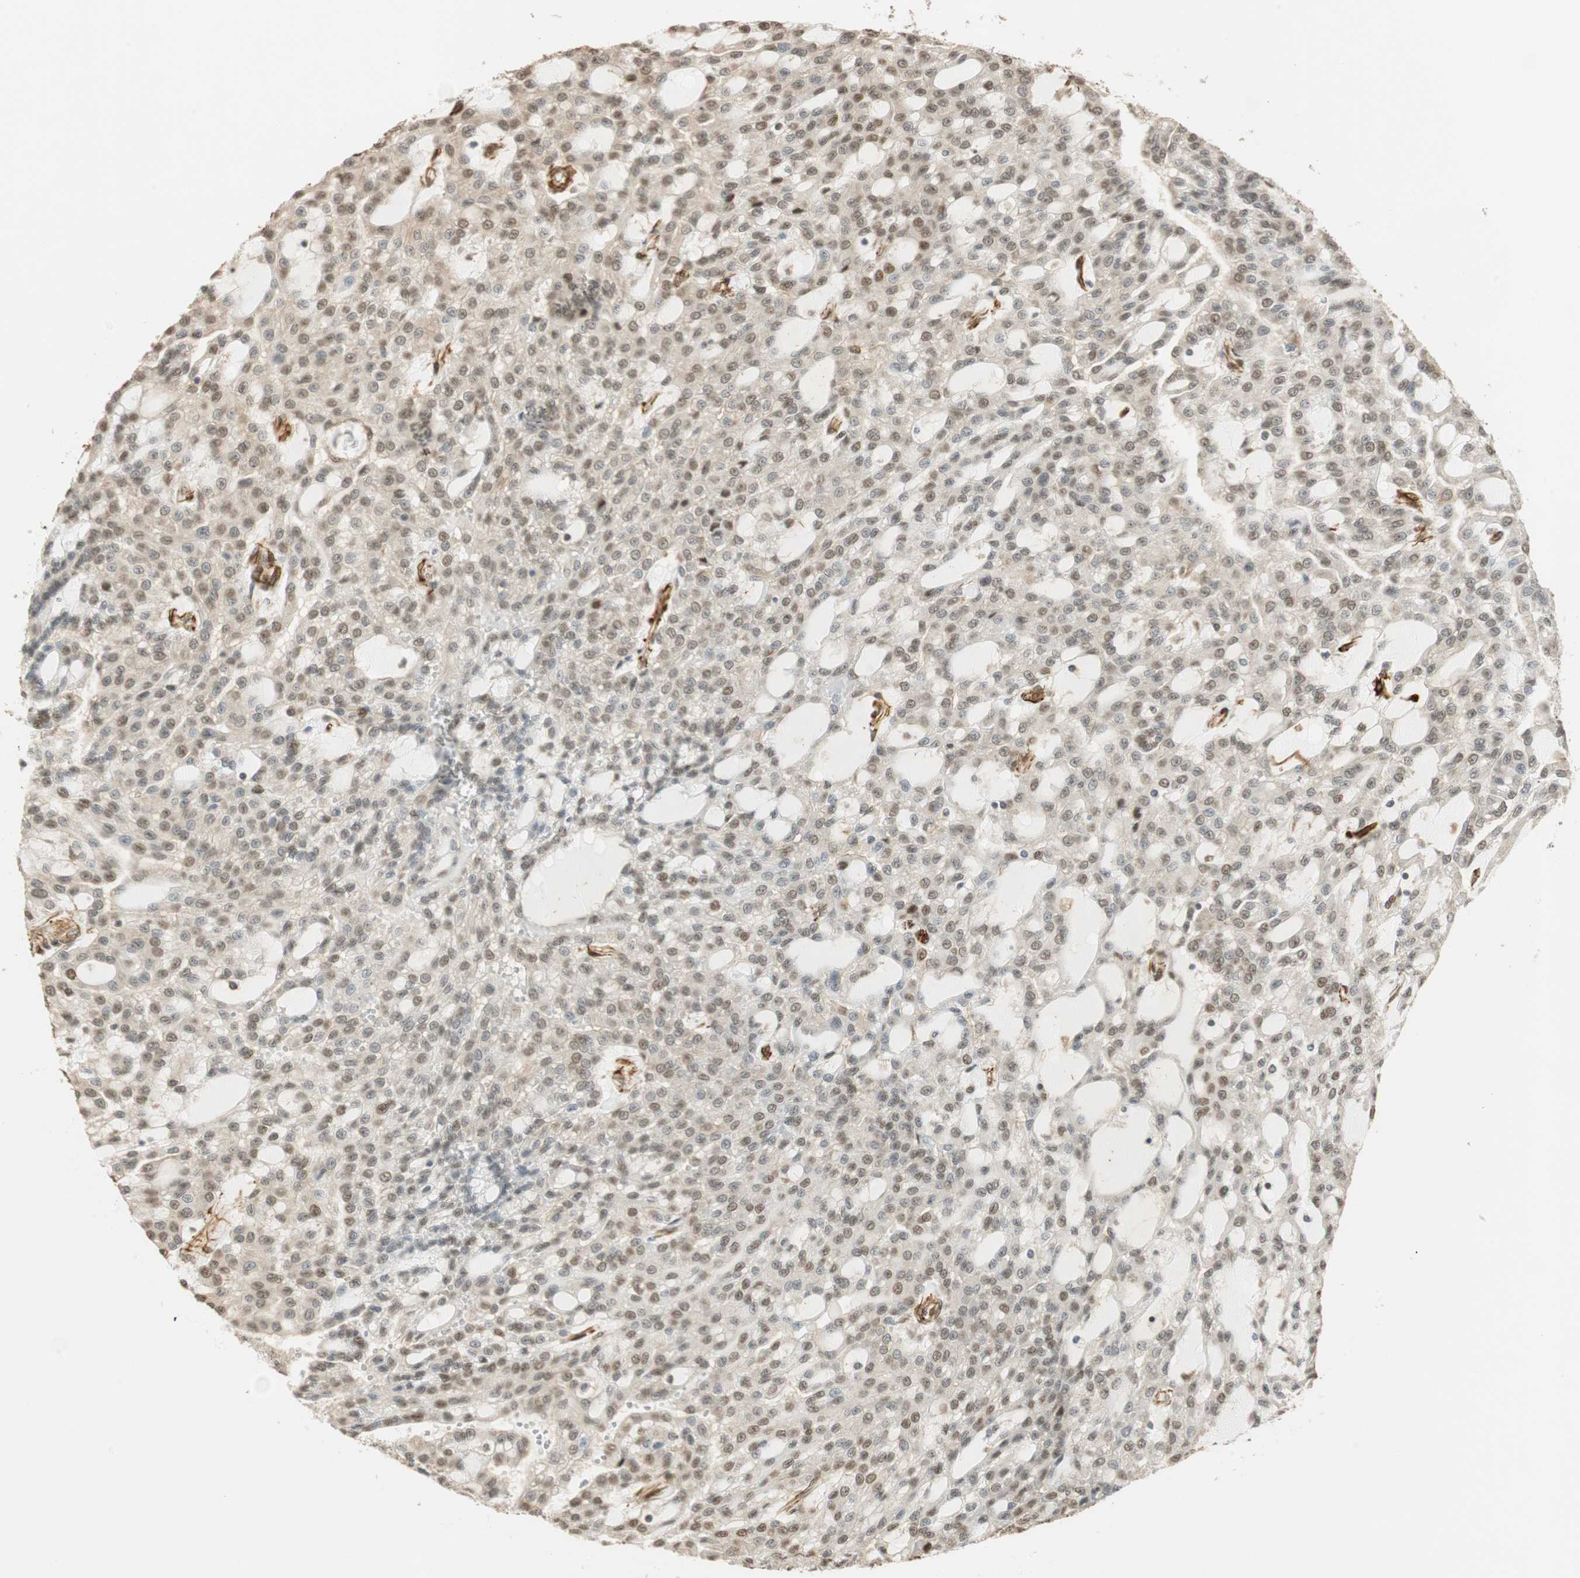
{"staining": {"intensity": "weak", "quantity": "25%-75%", "location": "cytoplasmic/membranous,nuclear"}, "tissue": "renal cancer", "cell_type": "Tumor cells", "image_type": "cancer", "snomed": [{"axis": "morphology", "description": "Adenocarcinoma, NOS"}, {"axis": "topography", "description": "Kidney"}], "caption": "A high-resolution histopathology image shows immunohistochemistry staining of renal cancer (adenocarcinoma), which displays weak cytoplasmic/membranous and nuclear positivity in about 25%-75% of tumor cells.", "gene": "NES", "patient": {"sex": "male", "age": 63}}